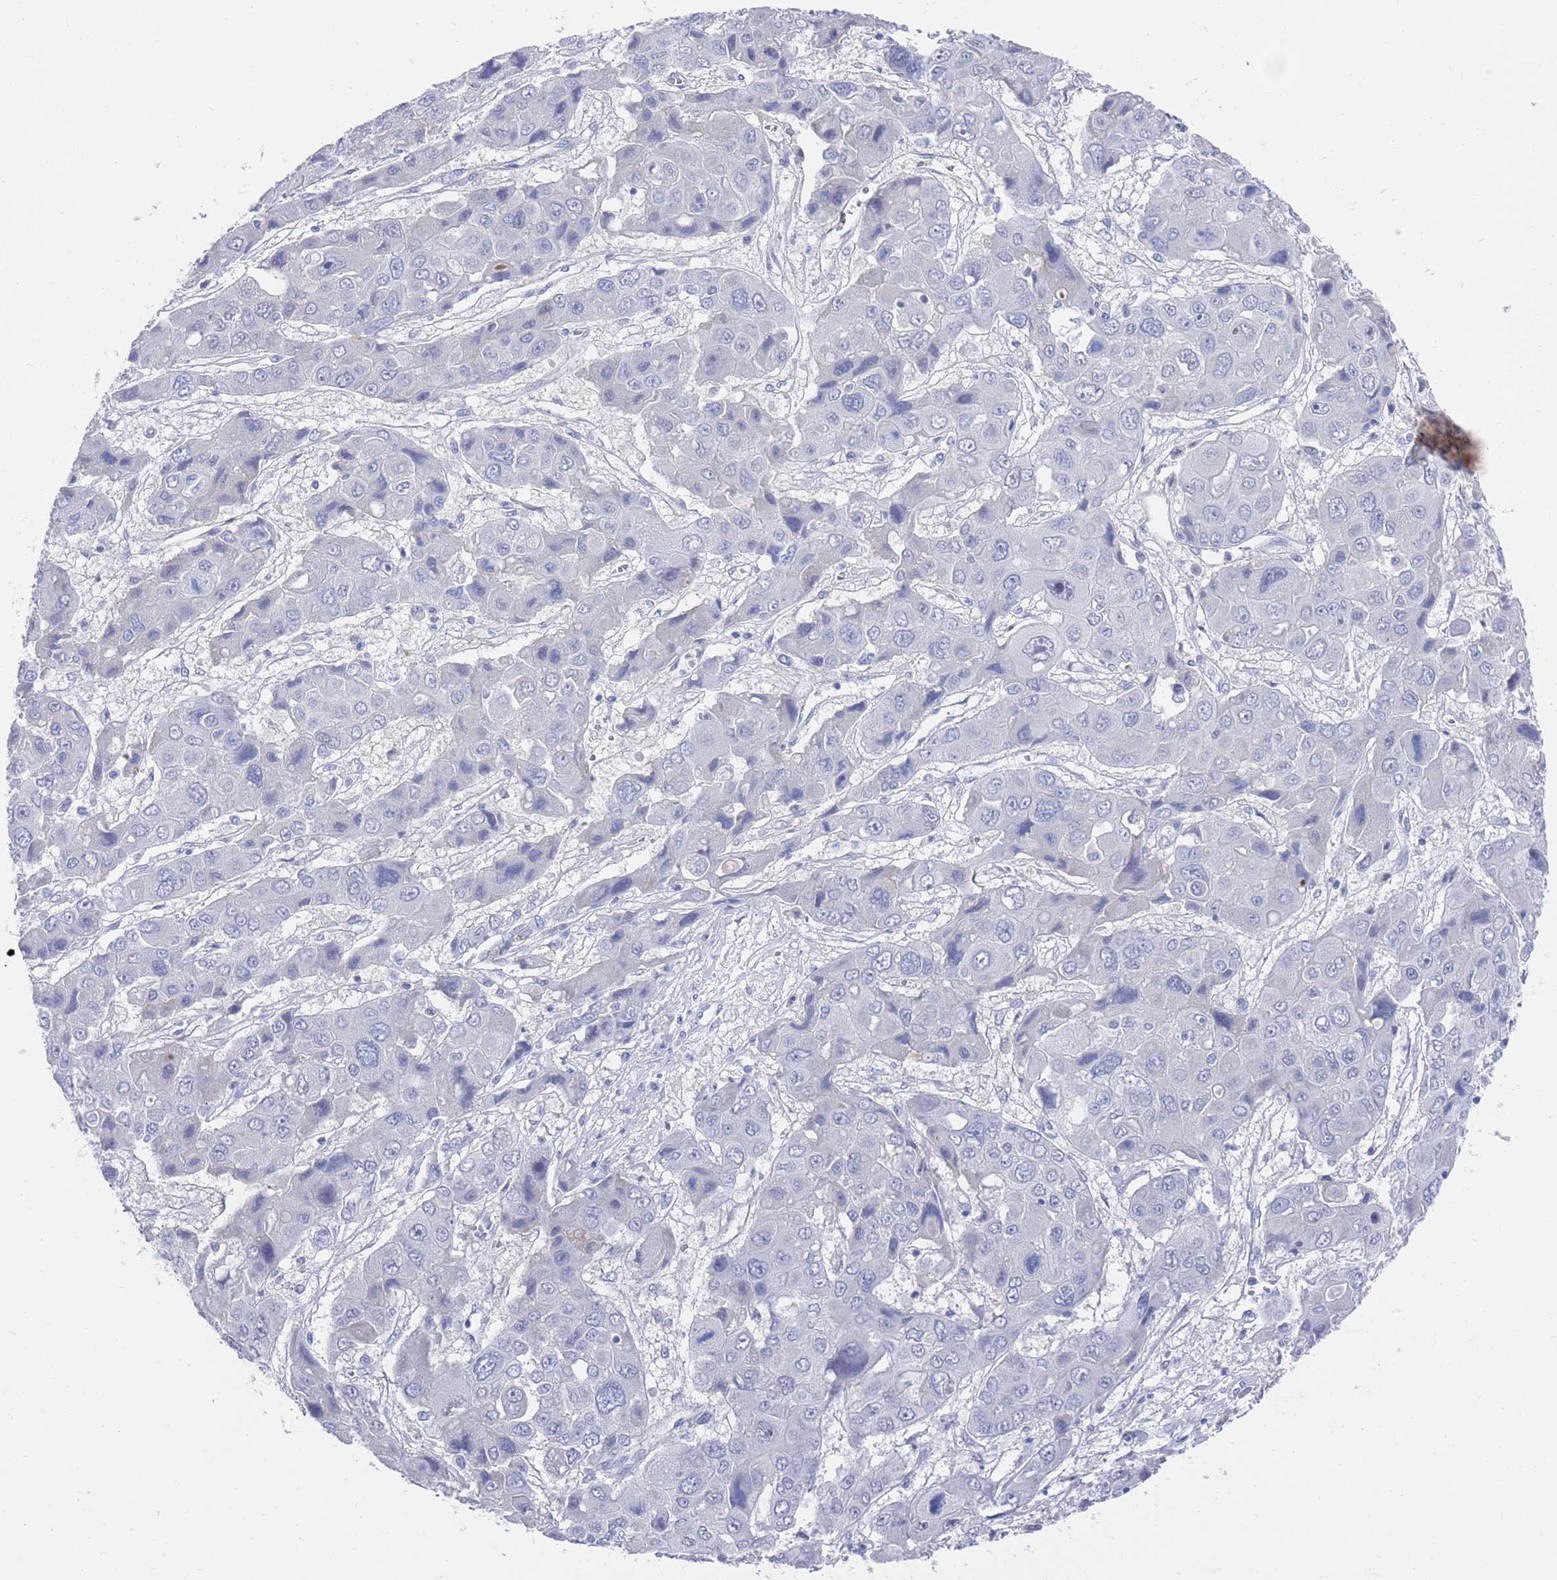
{"staining": {"intensity": "negative", "quantity": "none", "location": "none"}, "tissue": "liver cancer", "cell_type": "Tumor cells", "image_type": "cancer", "snomed": [{"axis": "morphology", "description": "Cholangiocarcinoma"}, {"axis": "topography", "description": "Liver"}], "caption": "IHC image of human liver cancer stained for a protein (brown), which exhibits no positivity in tumor cells.", "gene": "MTMR2", "patient": {"sex": "male", "age": 67}}